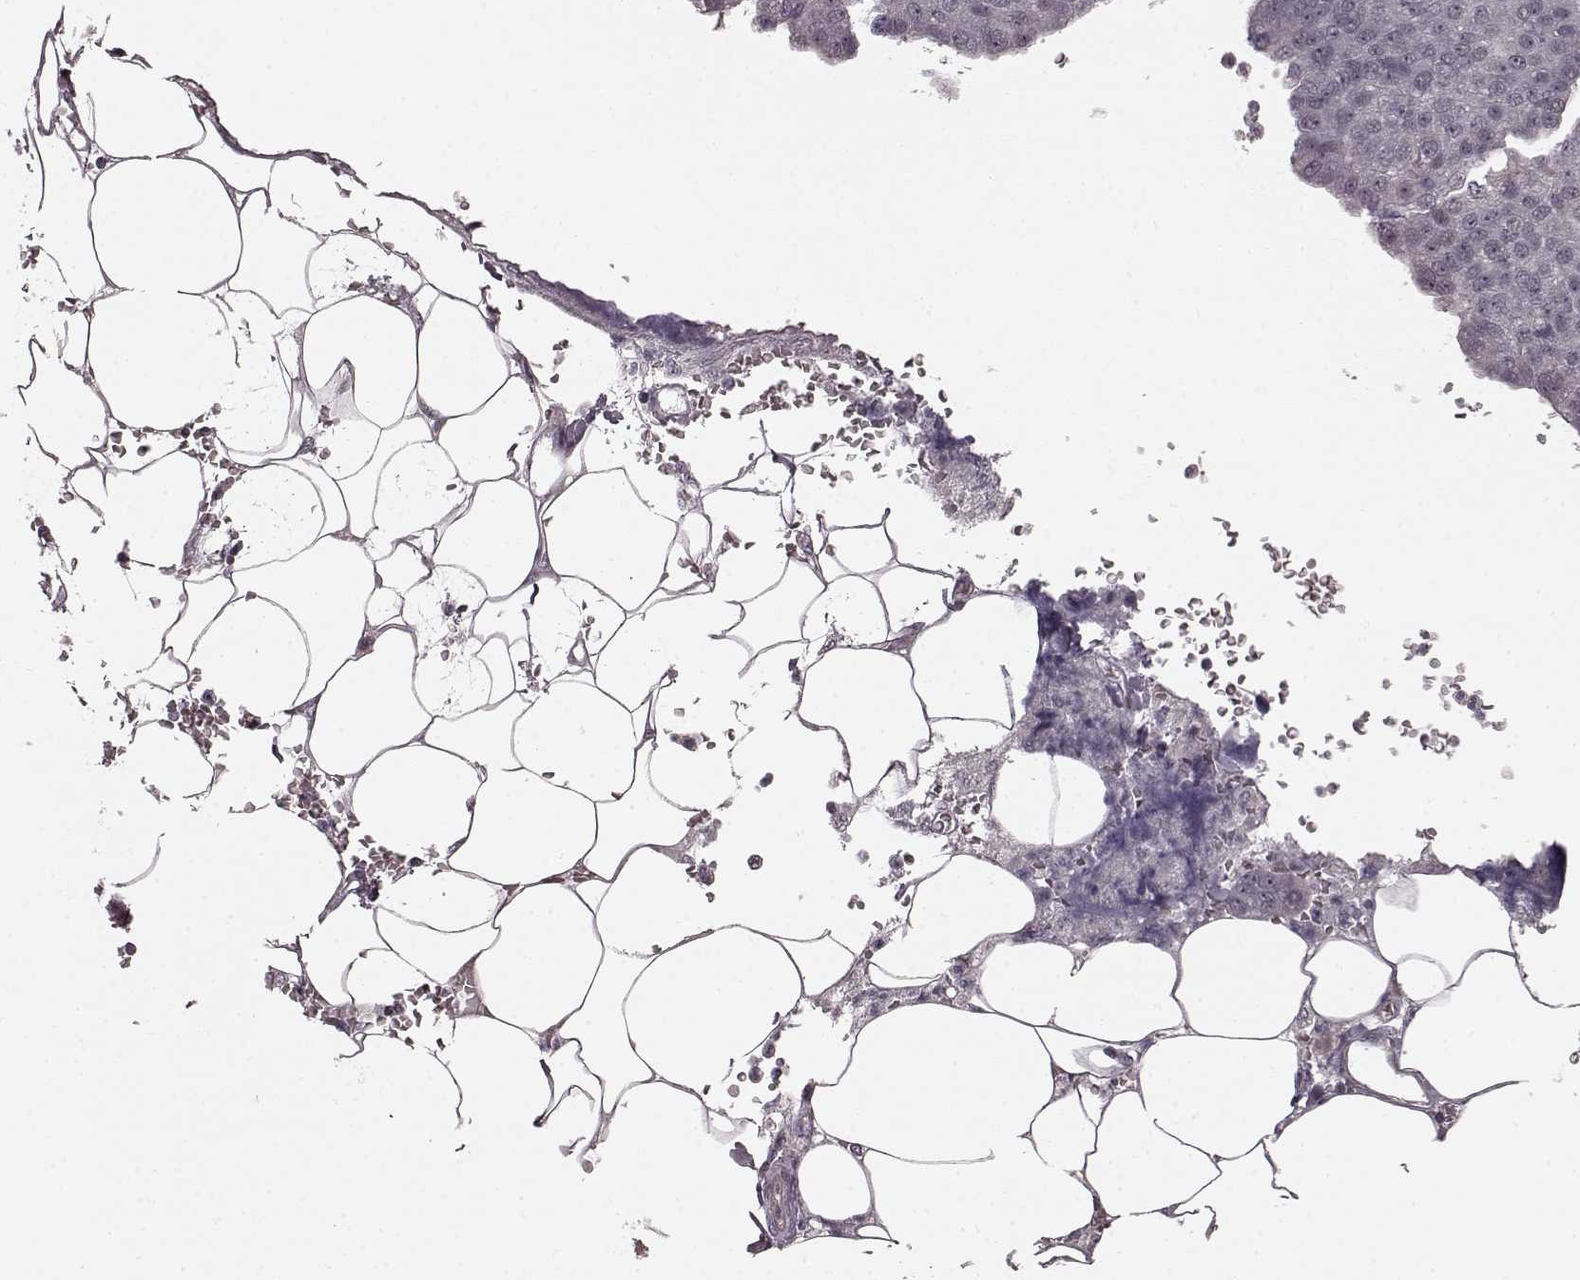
{"staining": {"intensity": "negative", "quantity": "none", "location": "none"}, "tissue": "pancreatic cancer", "cell_type": "Tumor cells", "image_type": "cancer", "snomed": [{"axis": "morphology", "description": "Adenocarcinoma, NOS"}, {"axis": "topography", "description": "Pancreas"}], "caption": "Immunohistochemistry (IHC) micrograph of human pancreatic adenocarcinoma stained for a protein (brown), which displays no expression in tumor cells.", "gene": "PLCB4", "patient": {"sex": "female", "age": 61}}